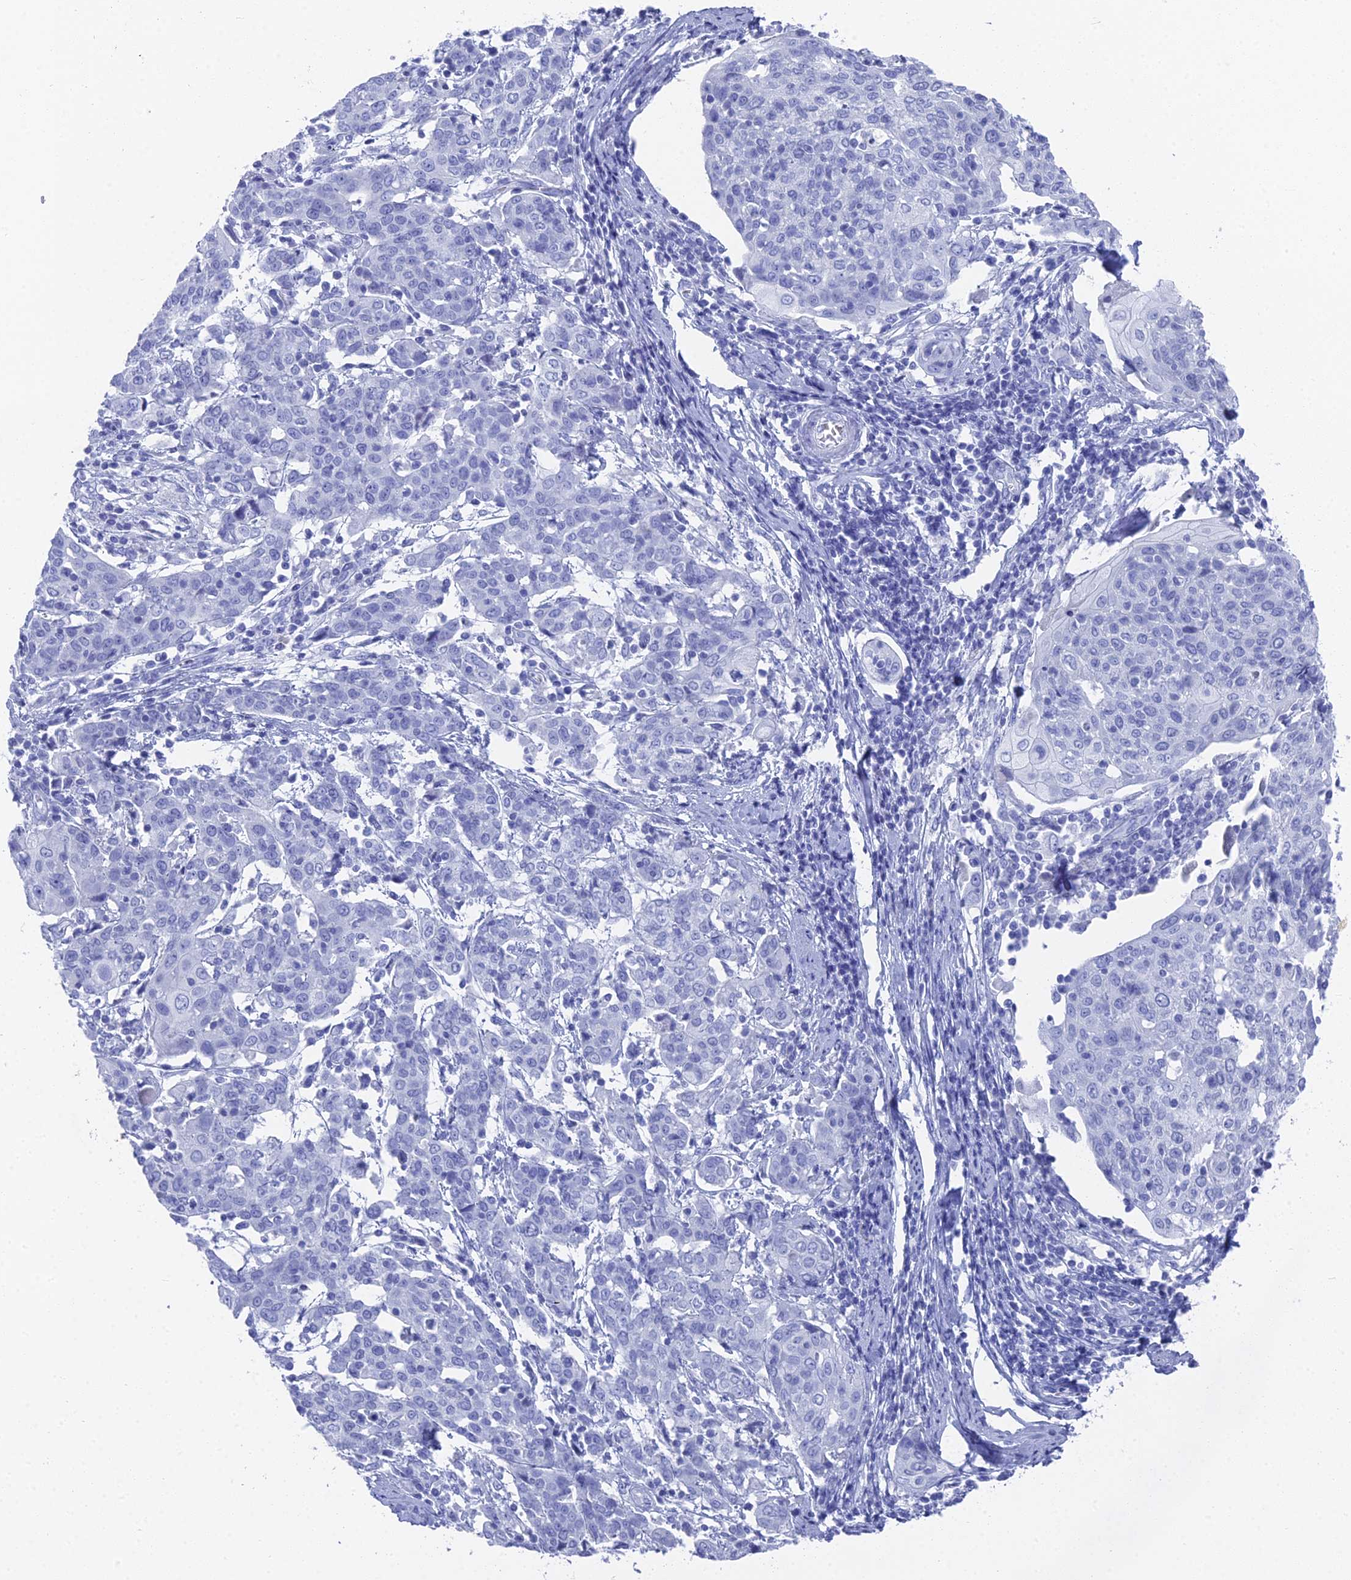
{"staining": {"intensity": "negative", "quantity": "none", "location": "none"}, "tissue": "cervical cancer", "cell_type": "Tumor cells", "image_type": "cancer", "snomed": [{"axis": "morphology", "description": "Squamous cell carcinoma, NOS"}, {"axis": "topography", "description": "Cervix"}], "caption": "A high-resolution image shows immunohistochemistry staining of cervical squamous cell carcinoma, which exhibits no significant positivity in tumor cells.", "gene": "ENPP3", "patient": {"sex": "female", "age": 67}}